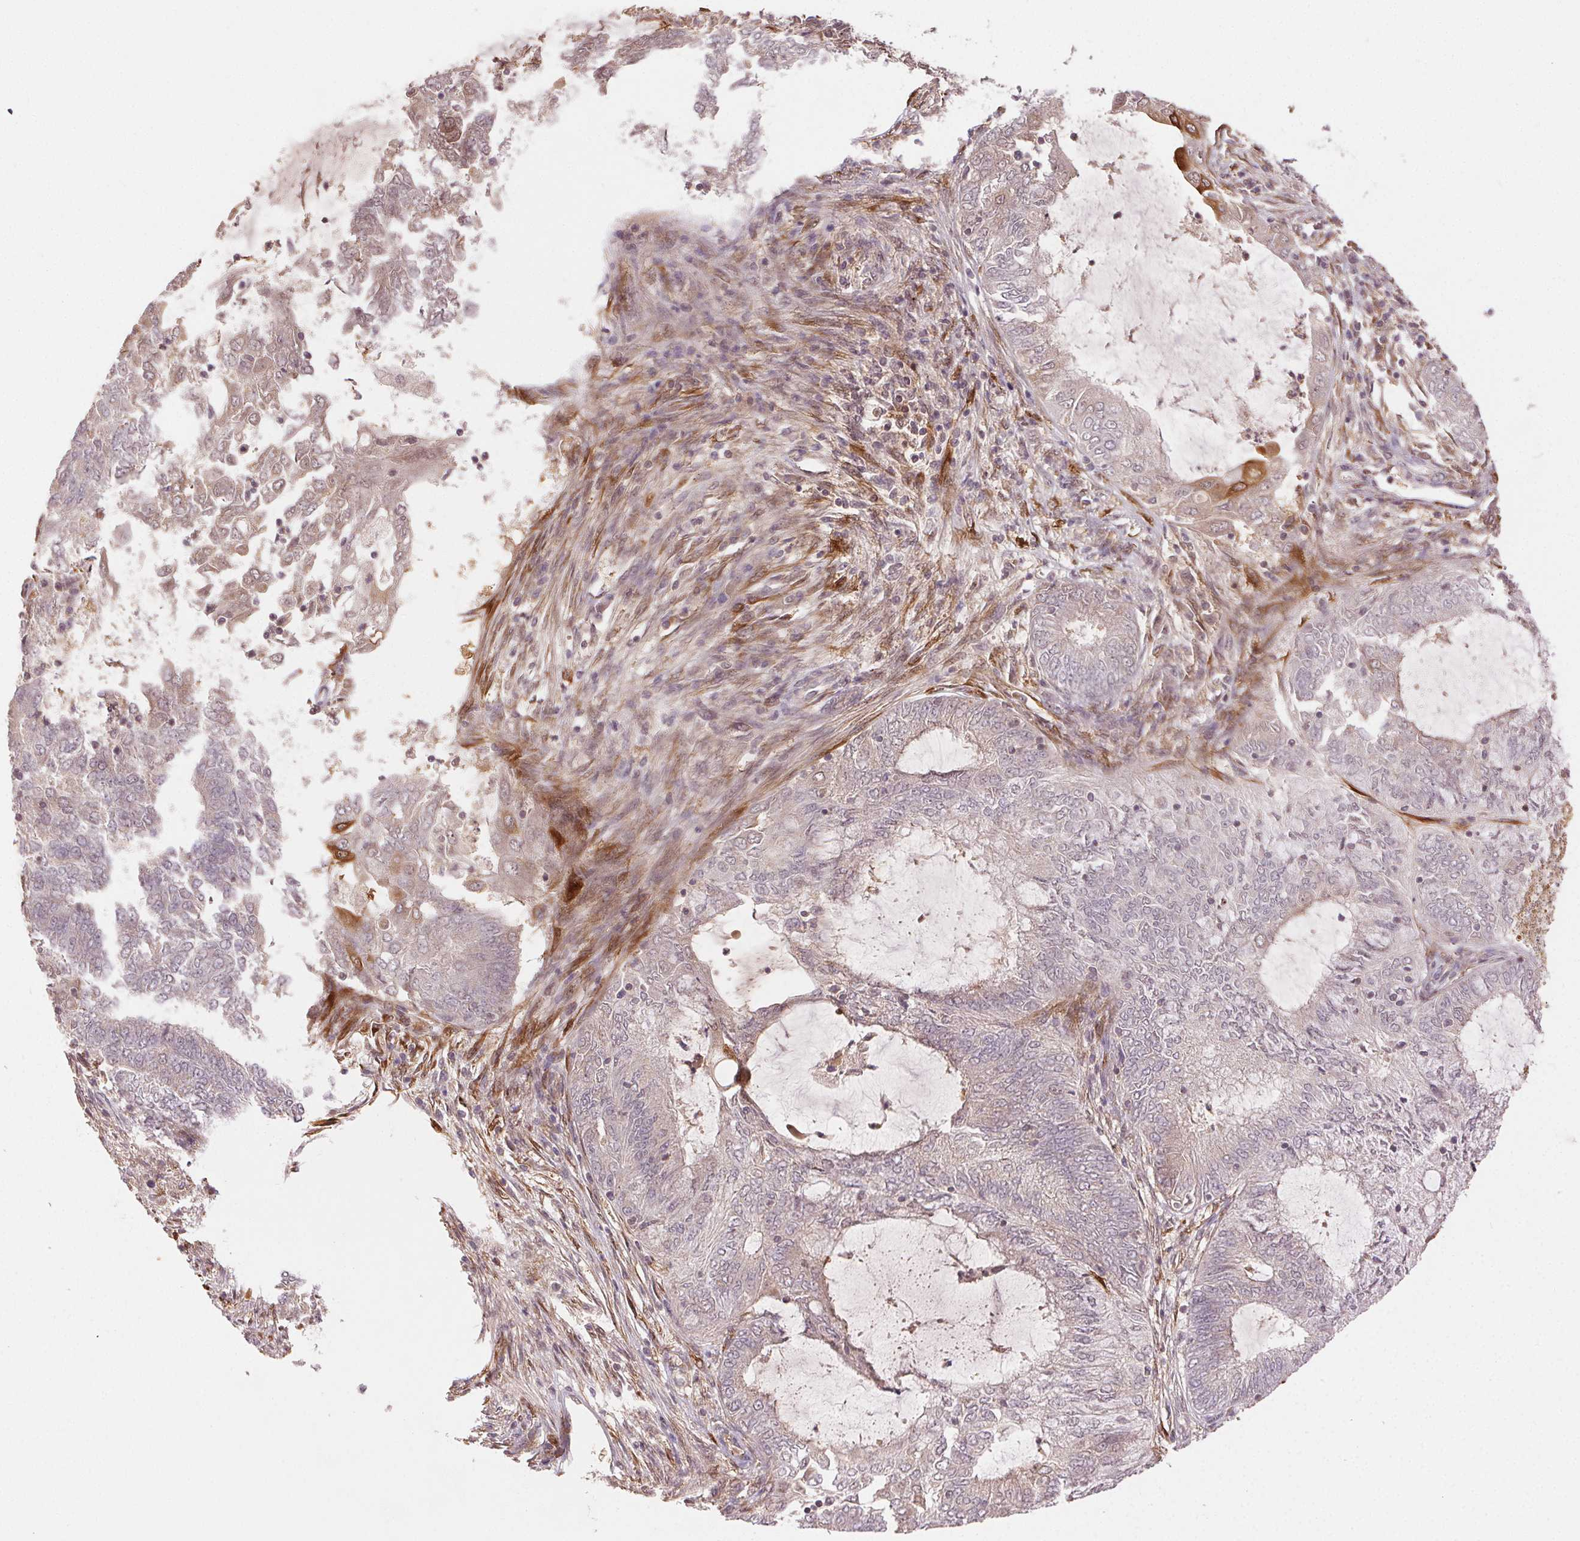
{"staining": {"intensity": "weak", "quantity": ">75%", "location": "cytoplasmic/membranous"}, "tissue": "endometrial cancer", "cell_type": "Tumor cells", "image_type": "cancer", "snomed": [{"axis": "morphology", "description": "Adenocarcinoma, NOS"}, {"axis": "topography", "description": "Endometrium"}], "caption": "The image shows staining of adenocarcinoma (endometrial), revealing weak cytoplasmic/membranous protein staining (brown color) within tumor cells.", "gene": "KLHL15", "patient": {"sex": "female", "age": 62}}